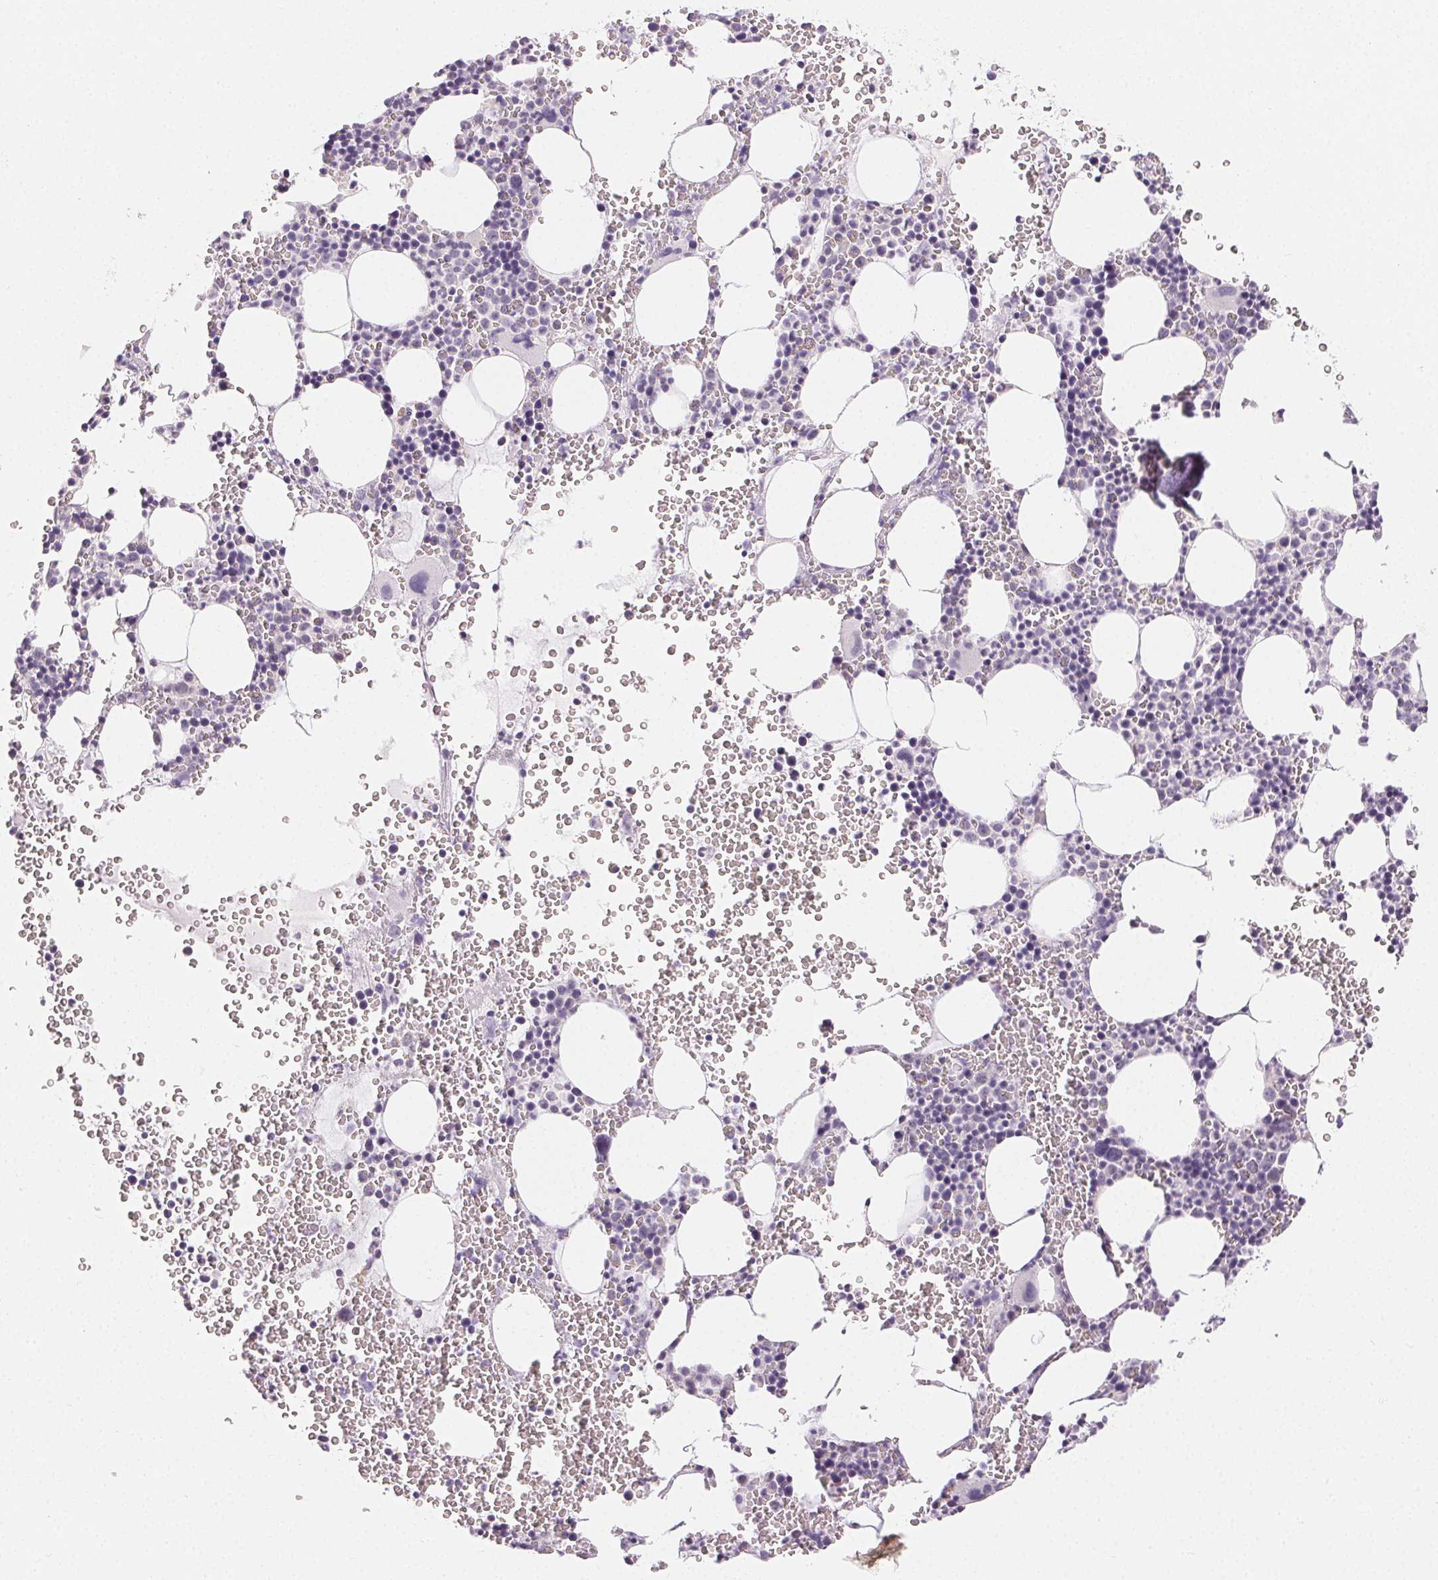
{"staining": {"intensity": "negative", "quantity": "none", "location": "none"}, "tissue": "bone marrow", "cell_type": "Hematopoietic cells", "image_type": "normal", "snomed": [{"axis": "morphology", "description": "Normal tissue, NOS"}, {"axis": "topography", "description": "Bone marrow"}], "caption": "DAB immunohistochemical staining of benign human bone marrow exhibits no significant positivity in hematopoietic cells.", "gene": "SFTPD", "patient": {"sex": "male", "age": 82}}